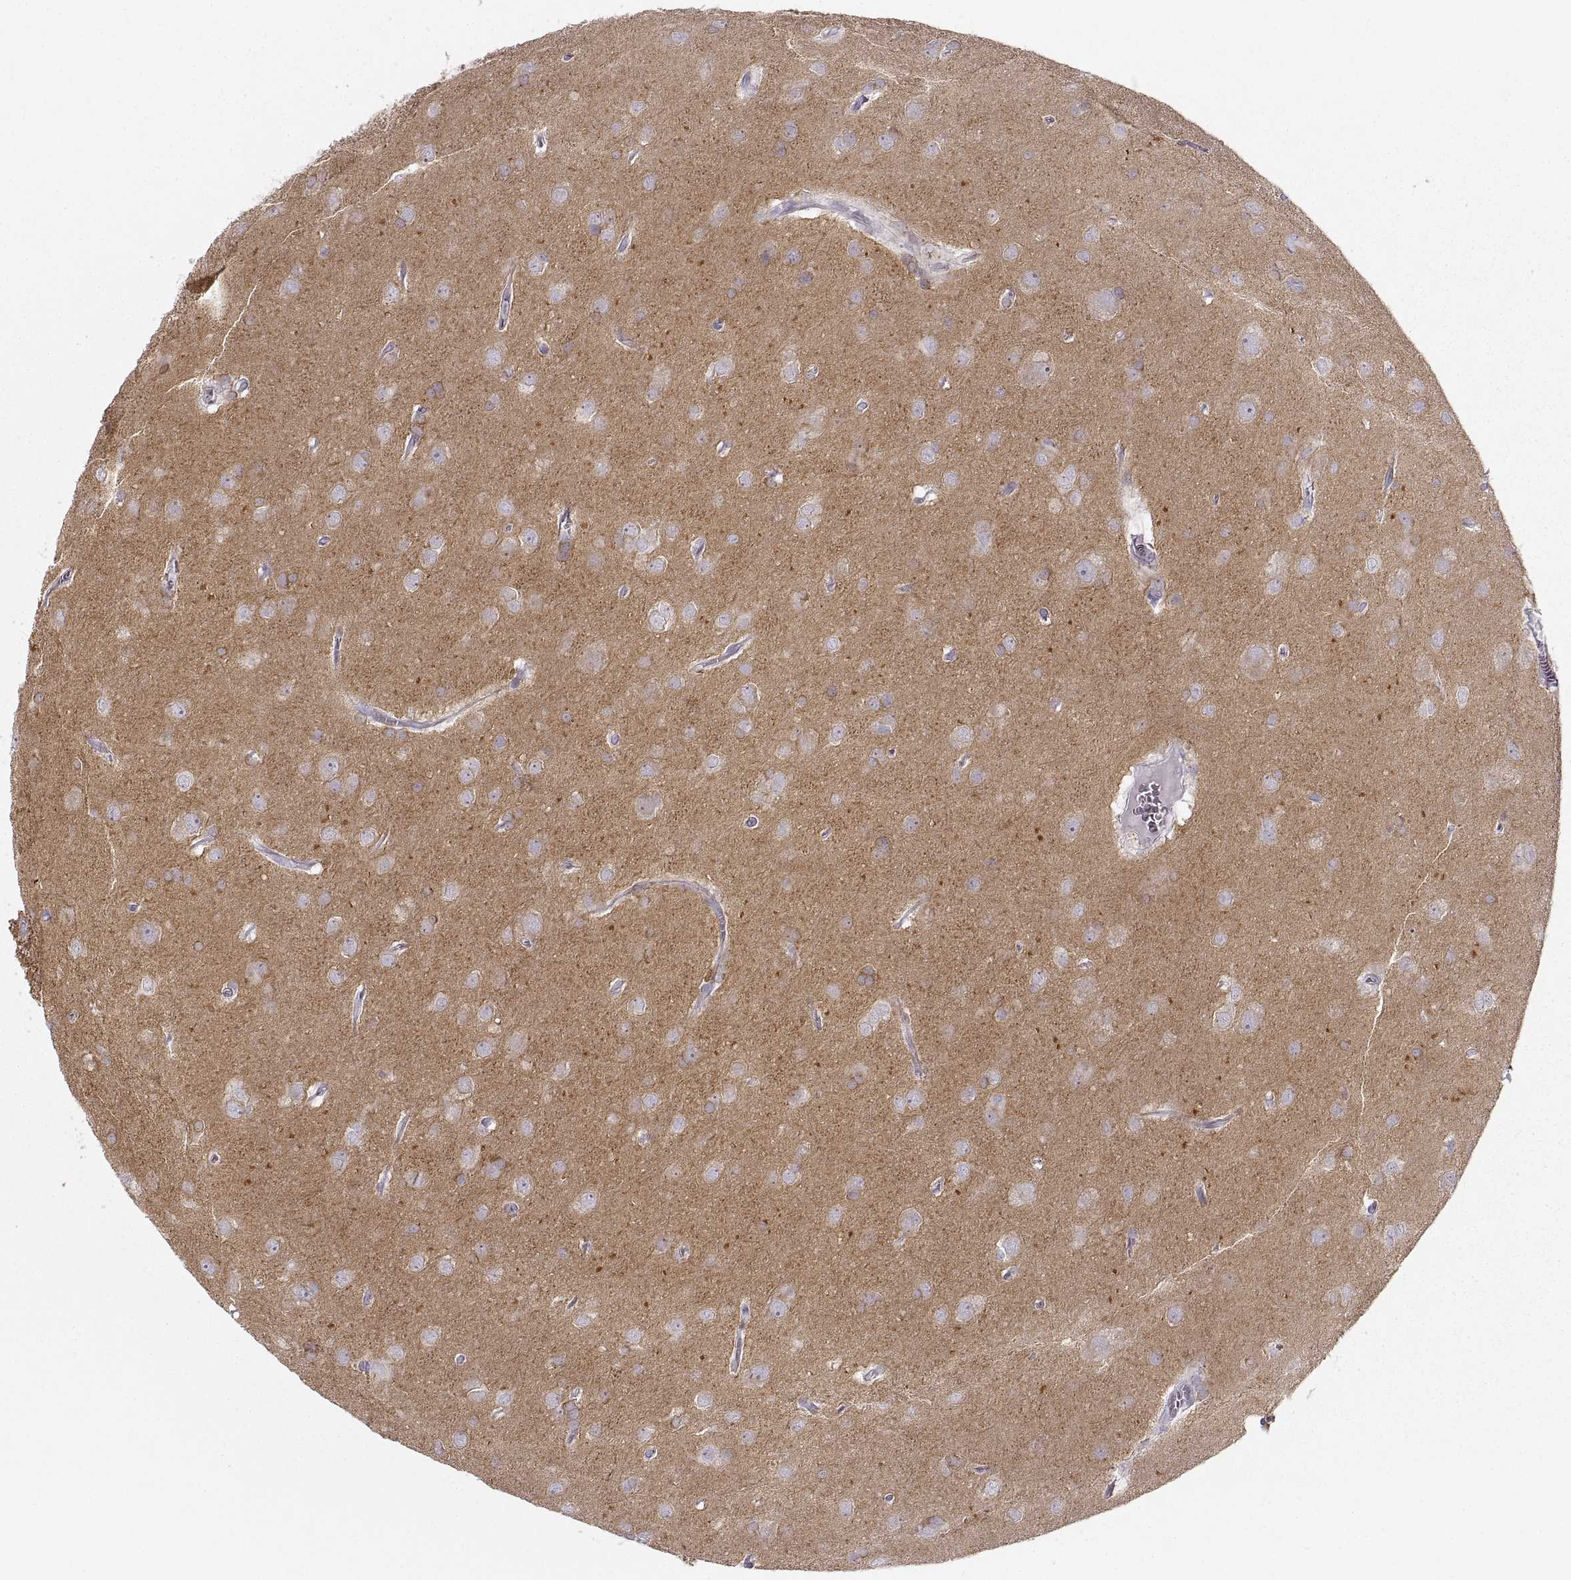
{"staining": {"intensity": "negative", "quantity": "none", "location": "none"}, "tissue": "glioma", "cell_type": "Tumor cells", "image_type": "cancer", "snomed": [{"axis": "morphology", "description": "Glioma, malignant, Low grade"}, {"axis": "topography", "description": "Brain"}], "caption": "Human glioma stained for a protein using IHC displays no staining in tumor cells.", "gene": "CNTN1", "patient": {"sex": "male", "age": 58}}